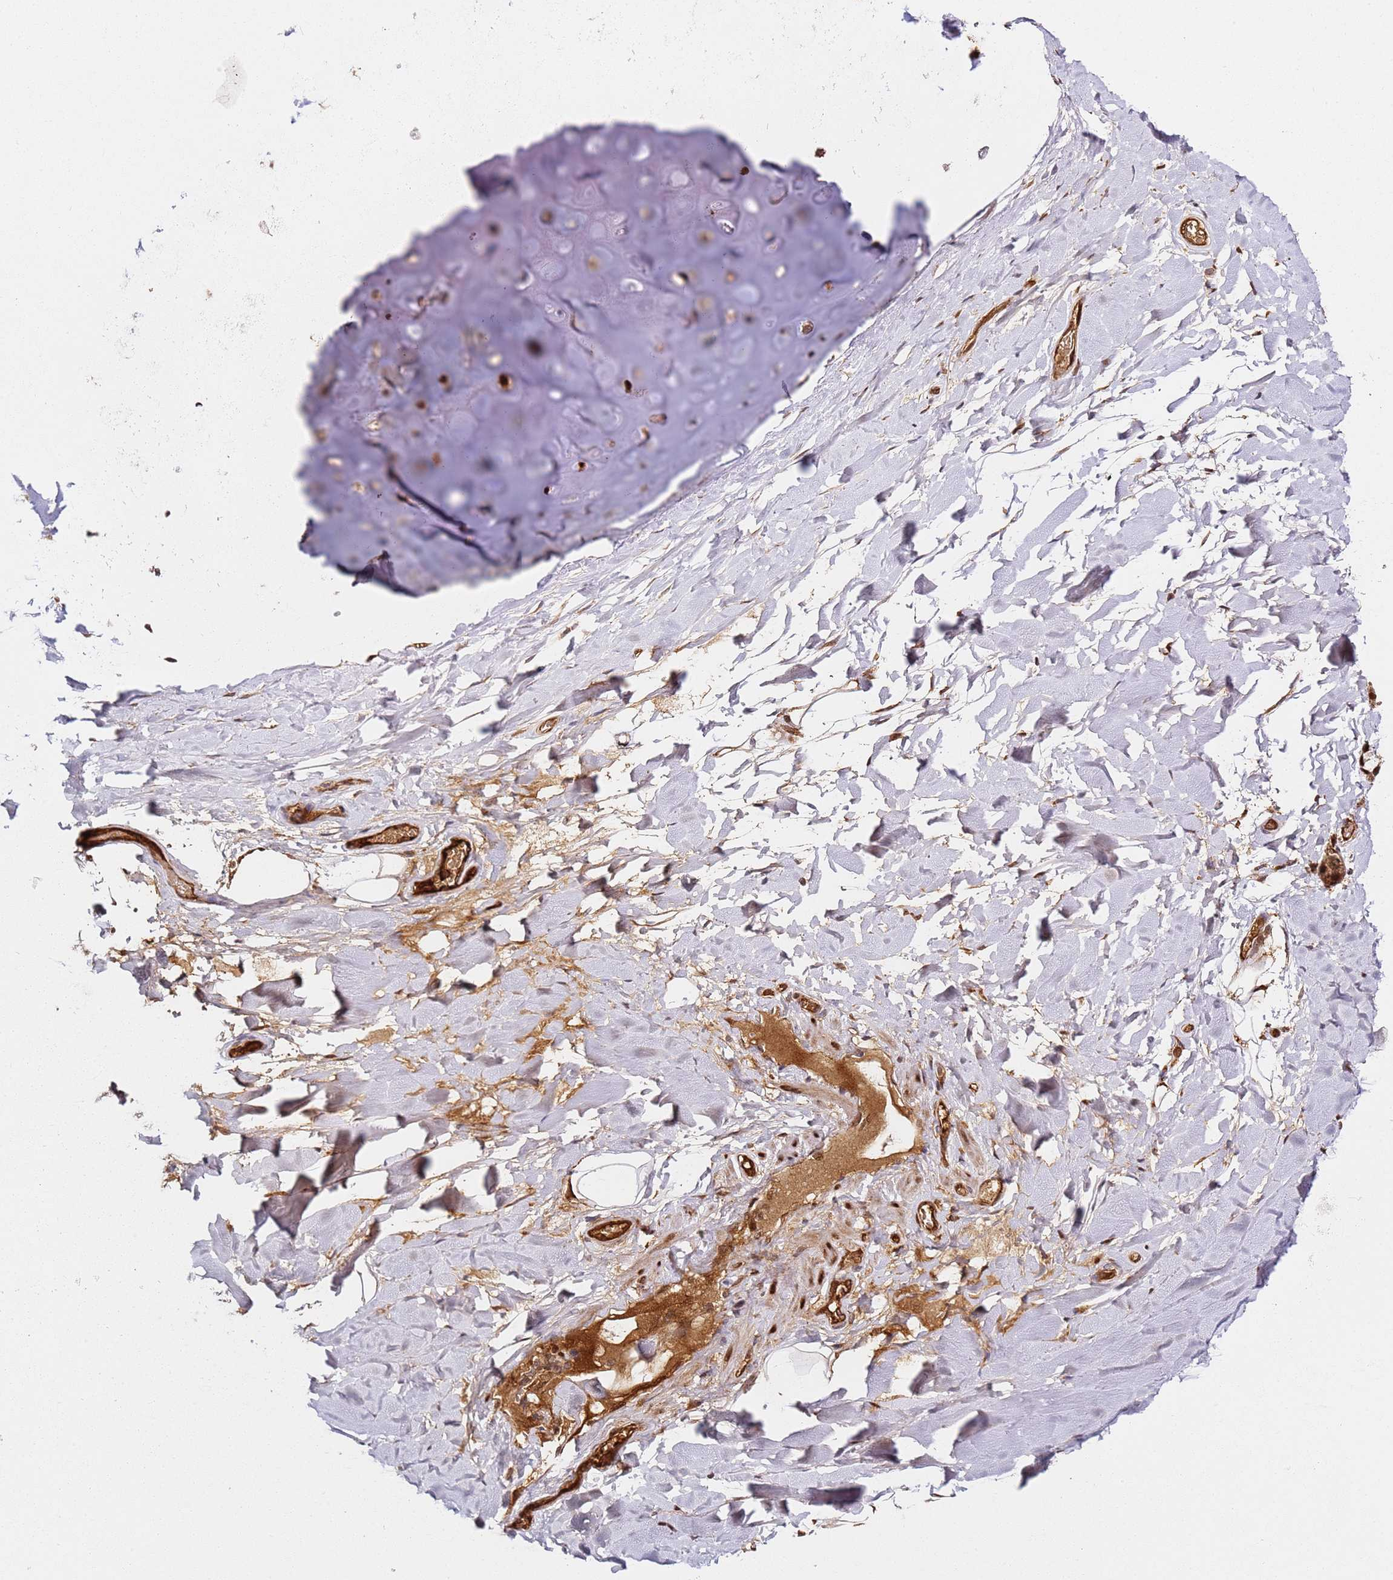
{"staining": {"intensity": "moderate", "quantity": ">75%", "location": "cytoplasmic/membranous,nuclear"}, "tissue": "adipose tissue", "cell_type": "Adipocytes", "image_type": "normal", "snomed": [{"axis": "morphology", "description": "Normal tissue, NOS"}, {"axis": "topography", "description": "Lymph node"}, {"axis": "topography", "description": "Cartilage tissue"}, {"axis": "topography", "description": "Bronchus"}], "caption": "DAB immunohistochemical staining of normal human adipose tissue reveals moderate cytoplasmic/membranous,nuclear protein expression in about >75% of adipocytes. (DAB (3,3'-diaminobenzidine) = brown stain, brightfield microscopy at high magnification).", "gene": "SMOX", "patient": {"sex": "male", "age": 63}}